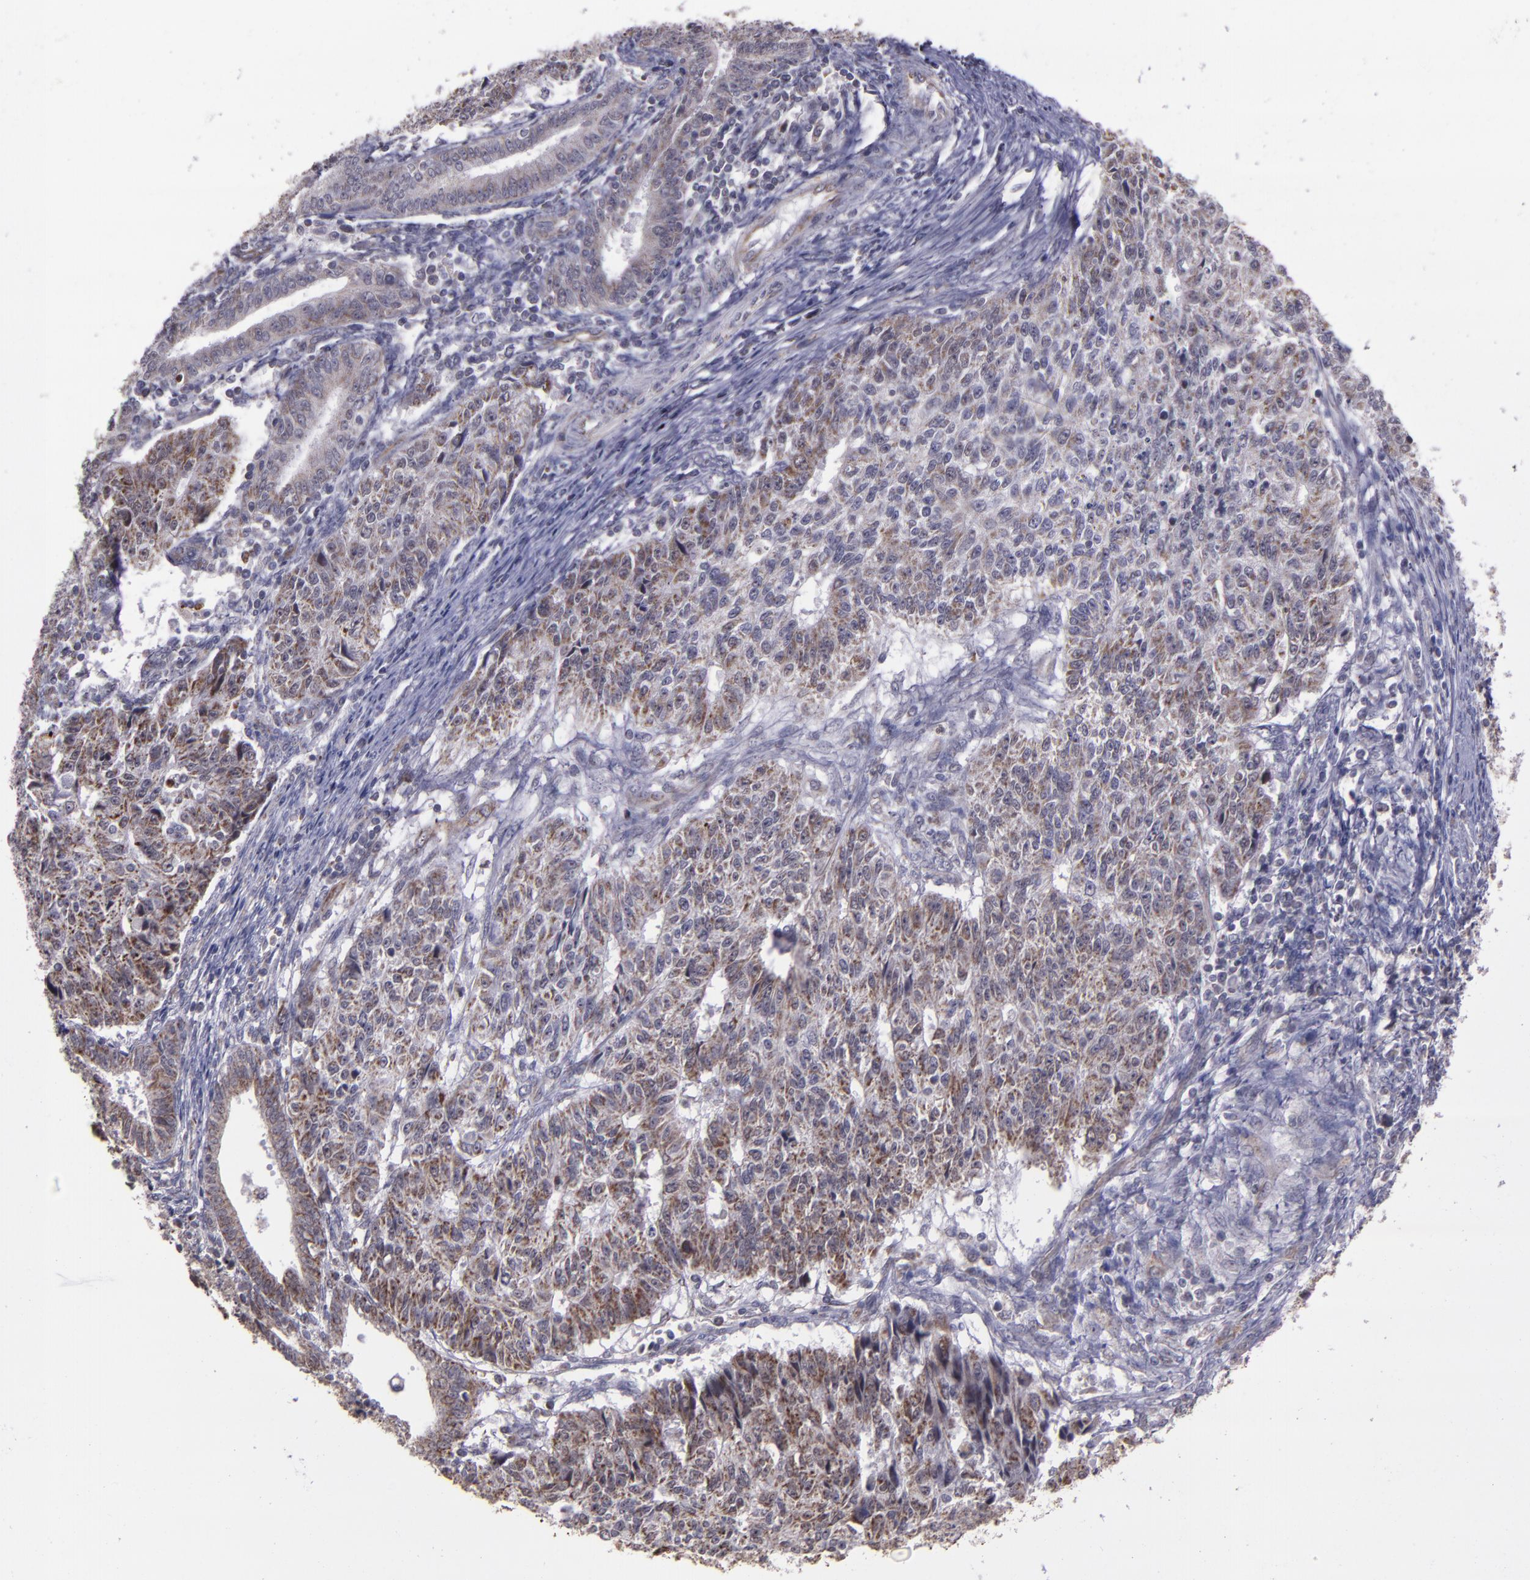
{"staining": {"intensity": "moderate", "quantity": "<25%", "location": "cytoplasmic/membranous"}, "tissue": "endometrial cancer", "cell_type": "Tumor cells", "image_type": "cancer", "snomed": [{"axis": "morphology", "description": "Adenocarcinoma, NOS"}, {"axis": "topography", "description": "Endometrium"}], "caption": "This micrograph demonstrates immunohistochemistry staining of endometrial cancer (adenocarcinoma), with low moderate cytoplasmic/membranous staining in about <25% of tumor cells.", "gene": "LONP1", "patient": {"sex": "female", "age": 42}}